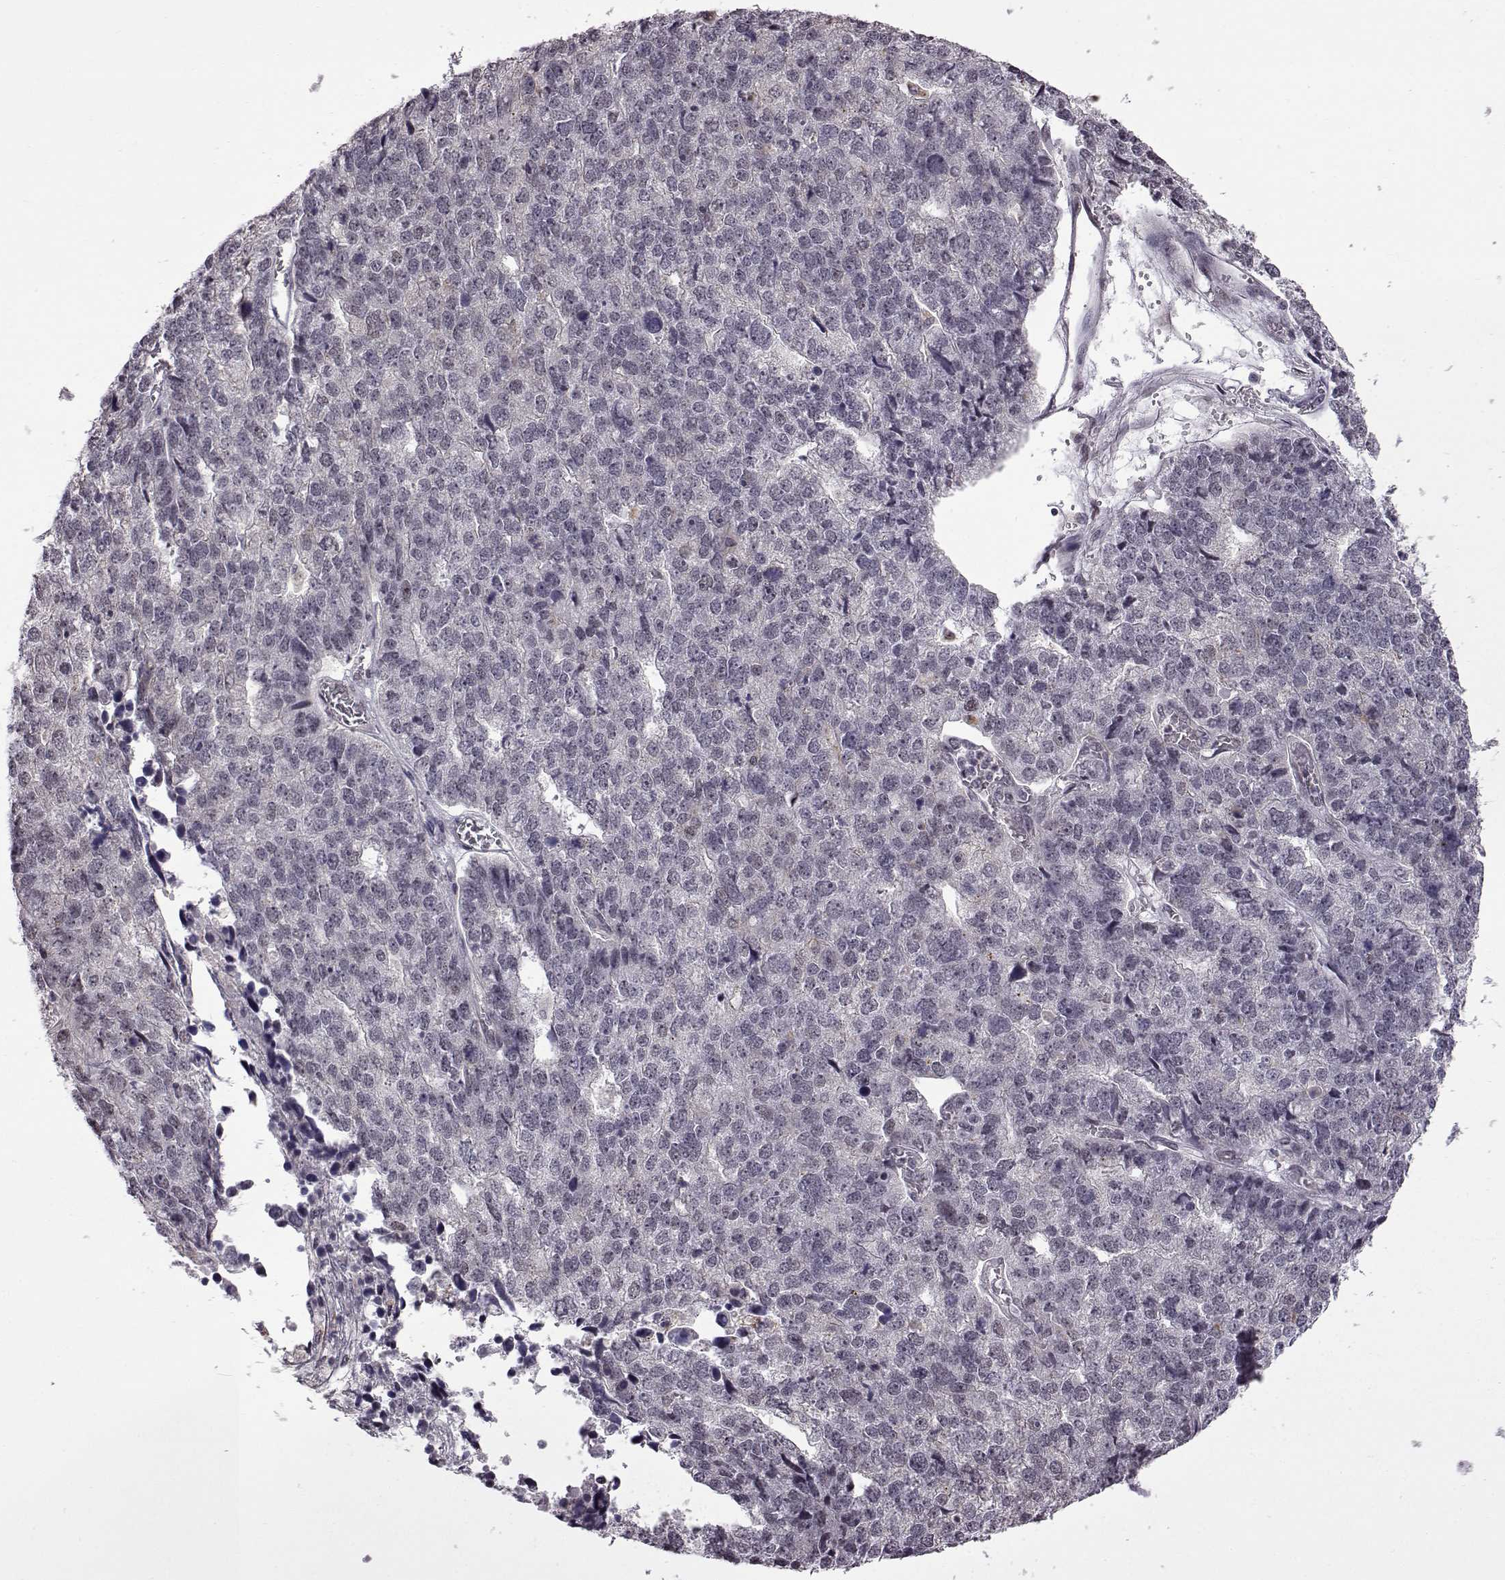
{"staining": {"intensity": "negative", "quantity": "none", "location": "none"}, "tissue": "stomach cancer", "cell_type": "Tumor cells", "image_type": "cancer", "snomed": [{"axis": "morphology", "description": "Adenocarcinoma, NOS"}, {"axis": "topography", "description": "Stomach"}], "caption": "Immunohistochemistry photomicrograph of stomach cancer (adenocarcinoma) stained for a protein (brown), which displays no staining in tumor cells.", "gene": "SYNPO2", "patient": {"sex": "male", "age": 69}}